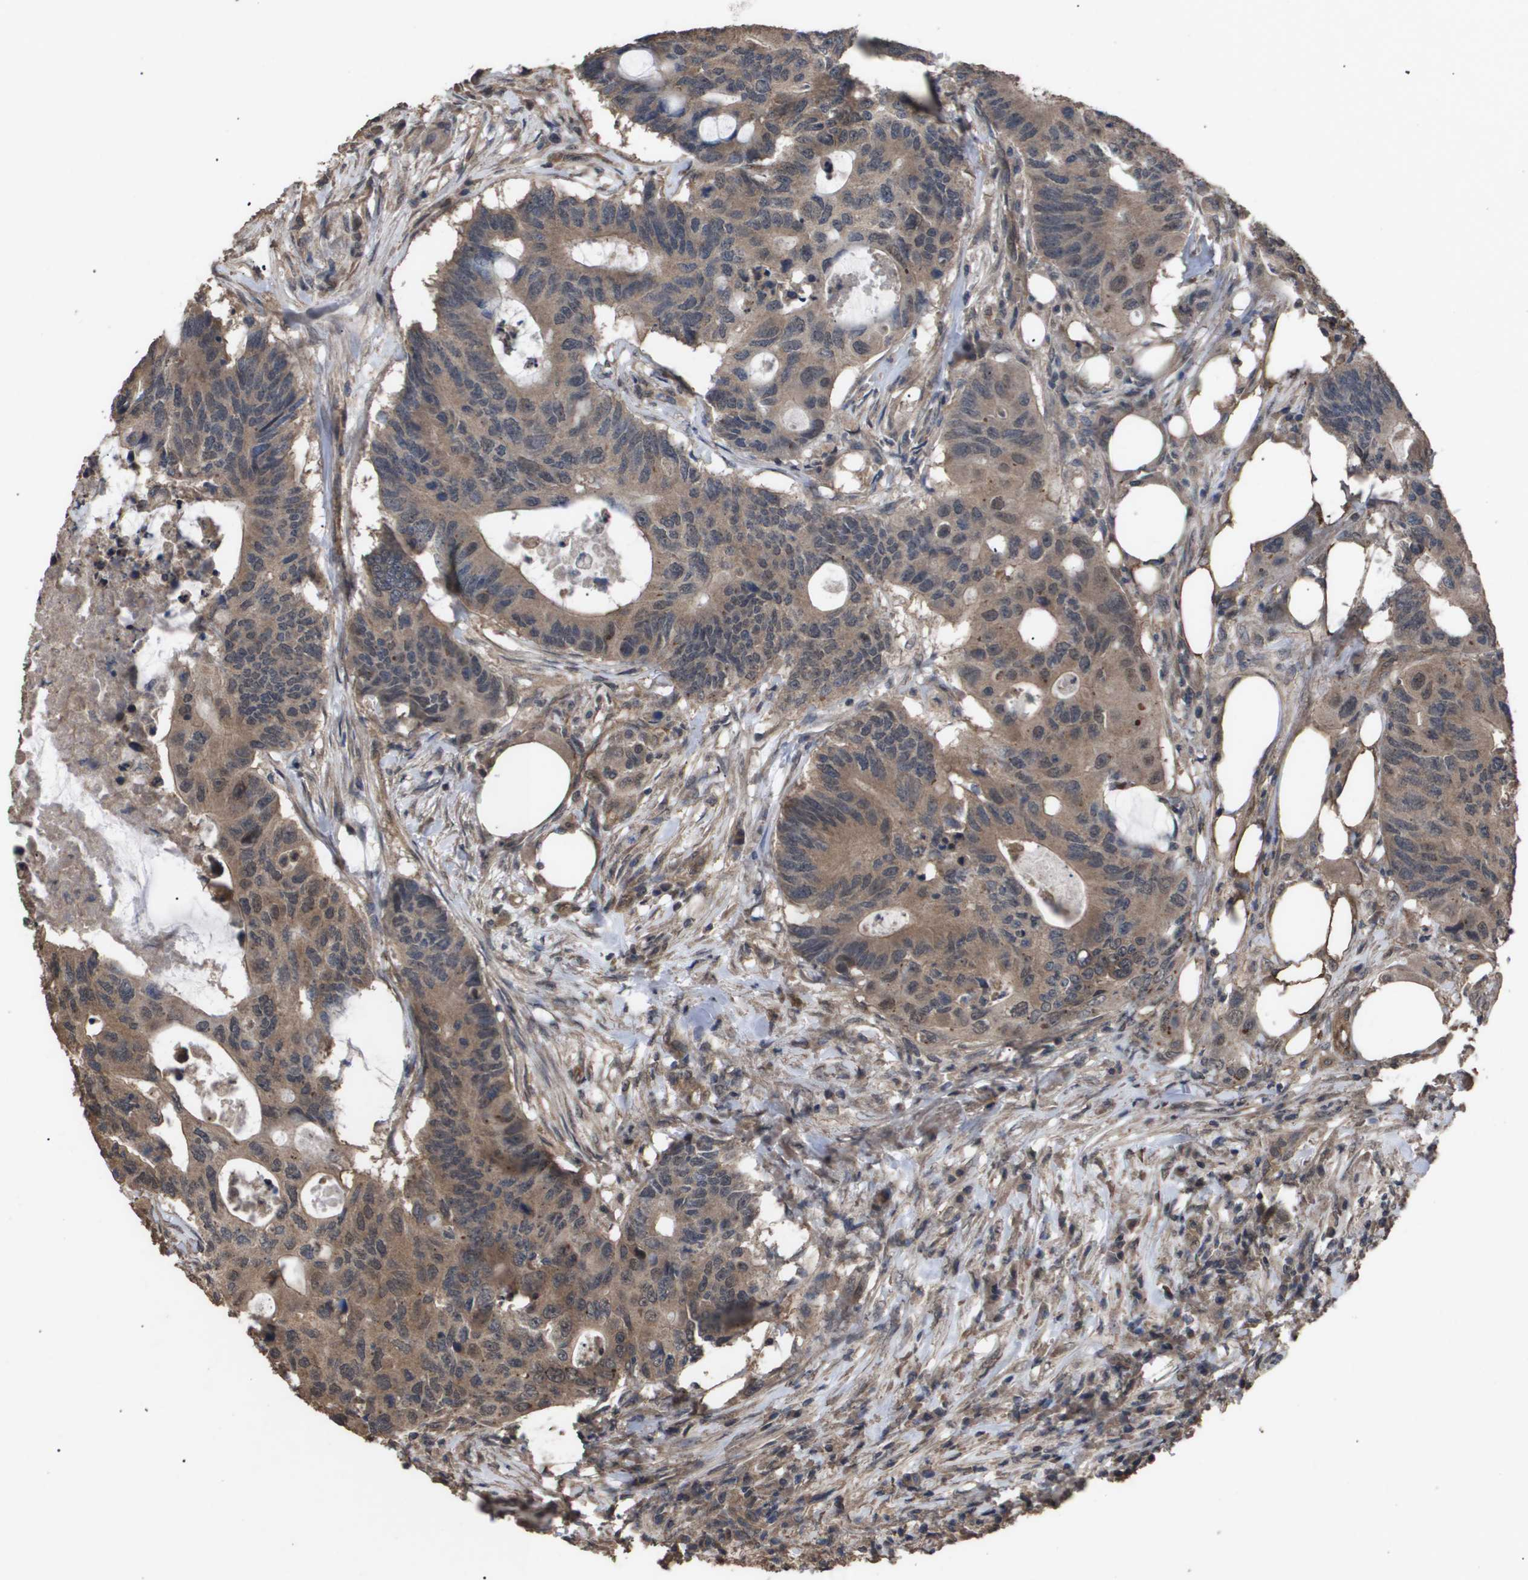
{"staining": {"intensity": "moderate", "quantity": ">75%", "location": "cytoplasmic/membranous"}, "tissue": "colorectal cancer", "cell_type": "Tumor cells", "image_type": "cancer", "snomed": [{"axis": "morphology", "description": "Adenocarcinoma, NOS"}, {"axis": "topography", "description": "Colon"}], "caption": "A brown stain labels moderate cytoplasmic/membranous positivity of a protein in human adenocarcinoma (colorectal) tumor cells.", "gene": "CUL5", "patient": {"sex": "male", "age": 71}}